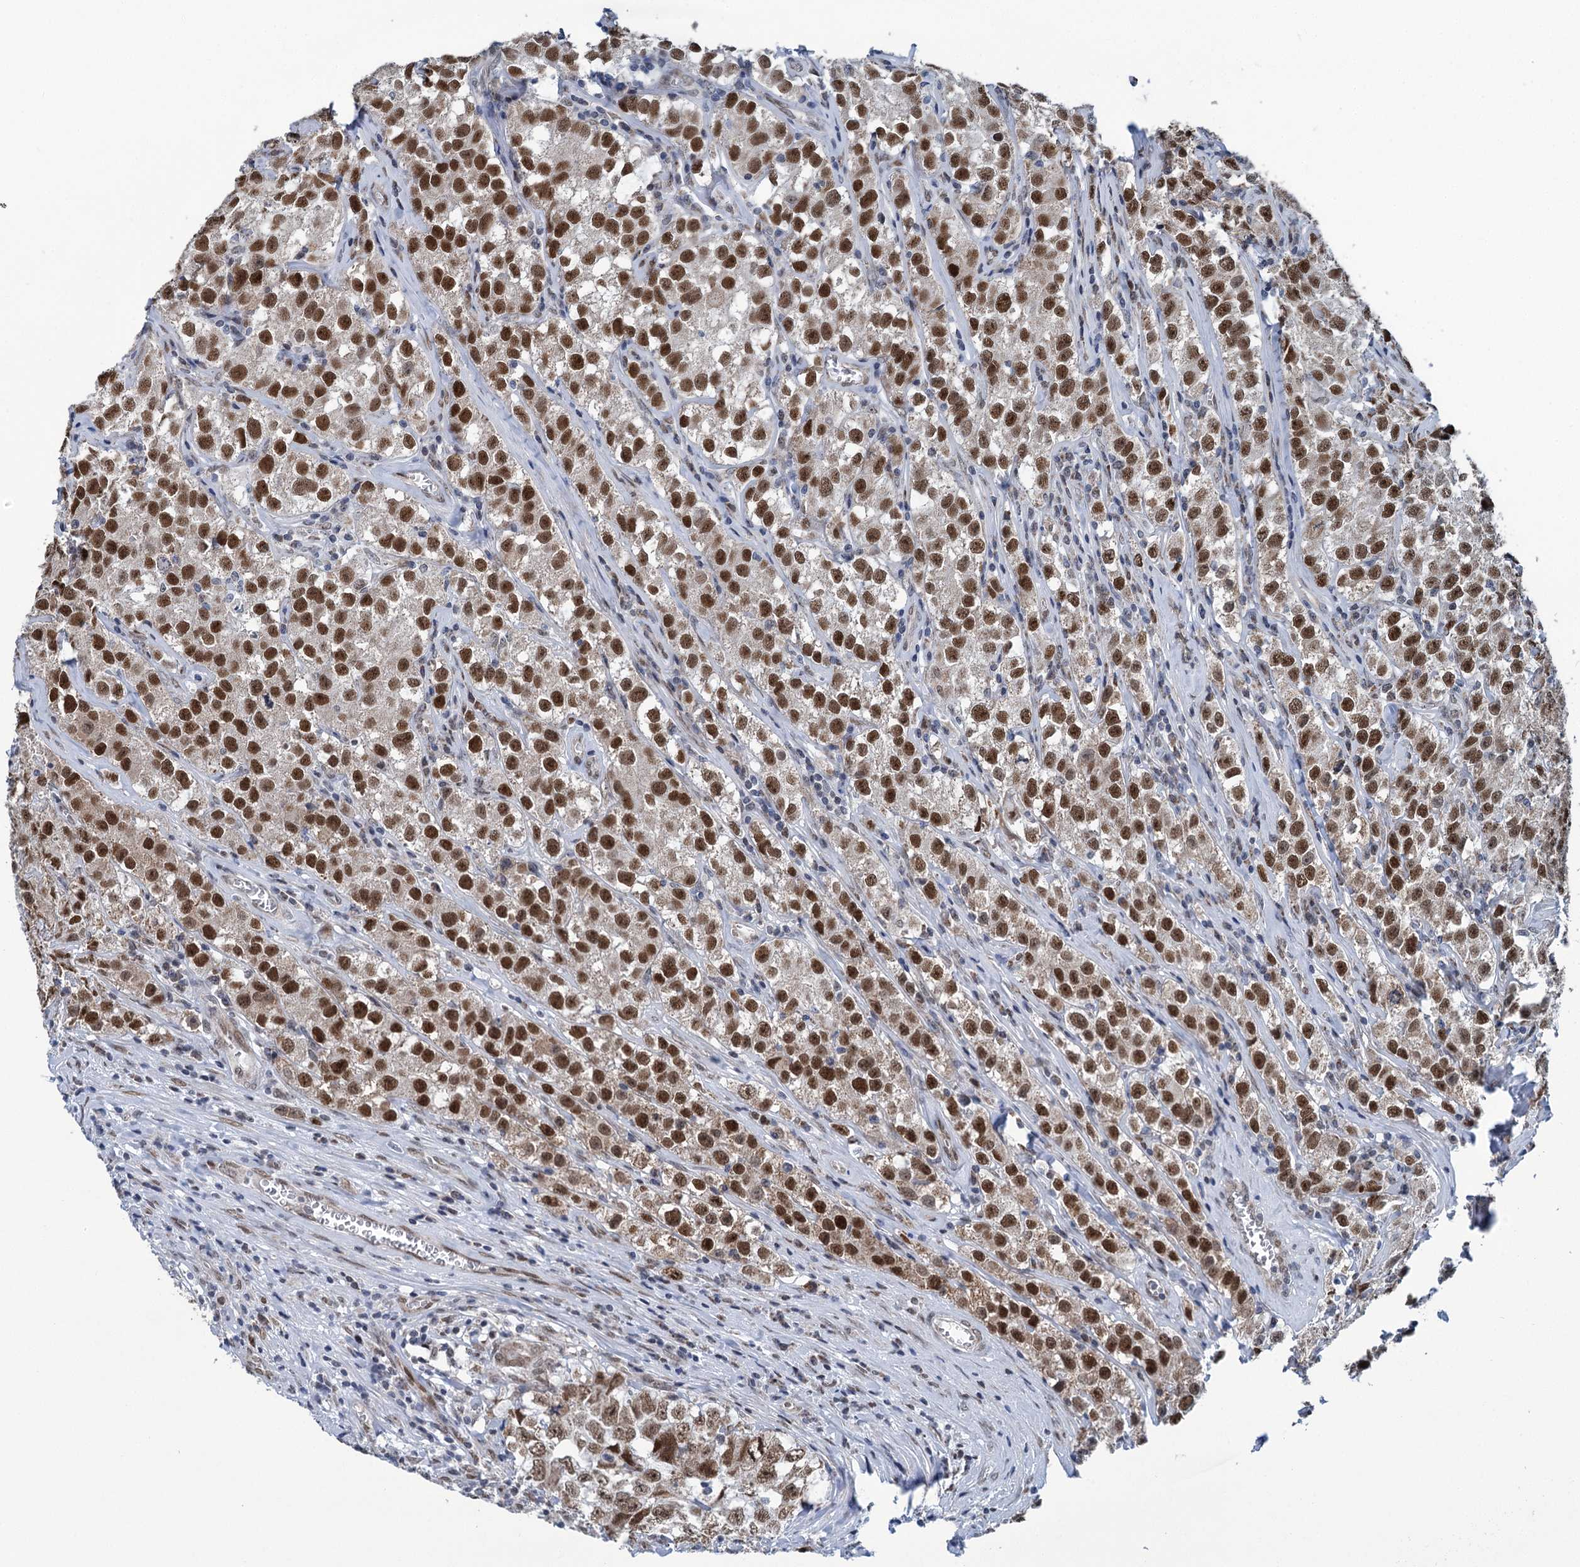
{"staining": {"intensity": "strong", "quantity": ">75%", "location": "nuclear"}, "tissue": "testis cancer", "cell_type": "Tumor cells", "image_type": "cancer", "snomed": [{"axis": "morphology", "description": "Seminoma, NOS"}, {"axis": "morphology", "description": "Carcinoma, Embryonal, NOS"}, {"axis": "topography", "description": "Testis"}], "caption": "Protein expression analysis of embryonal carcinoma (testis) demonstrates strong nuclear positivity in about >75% of tumor cells.", "gene": "MORN3", "patient": {"sex": "male", "age": 43}}